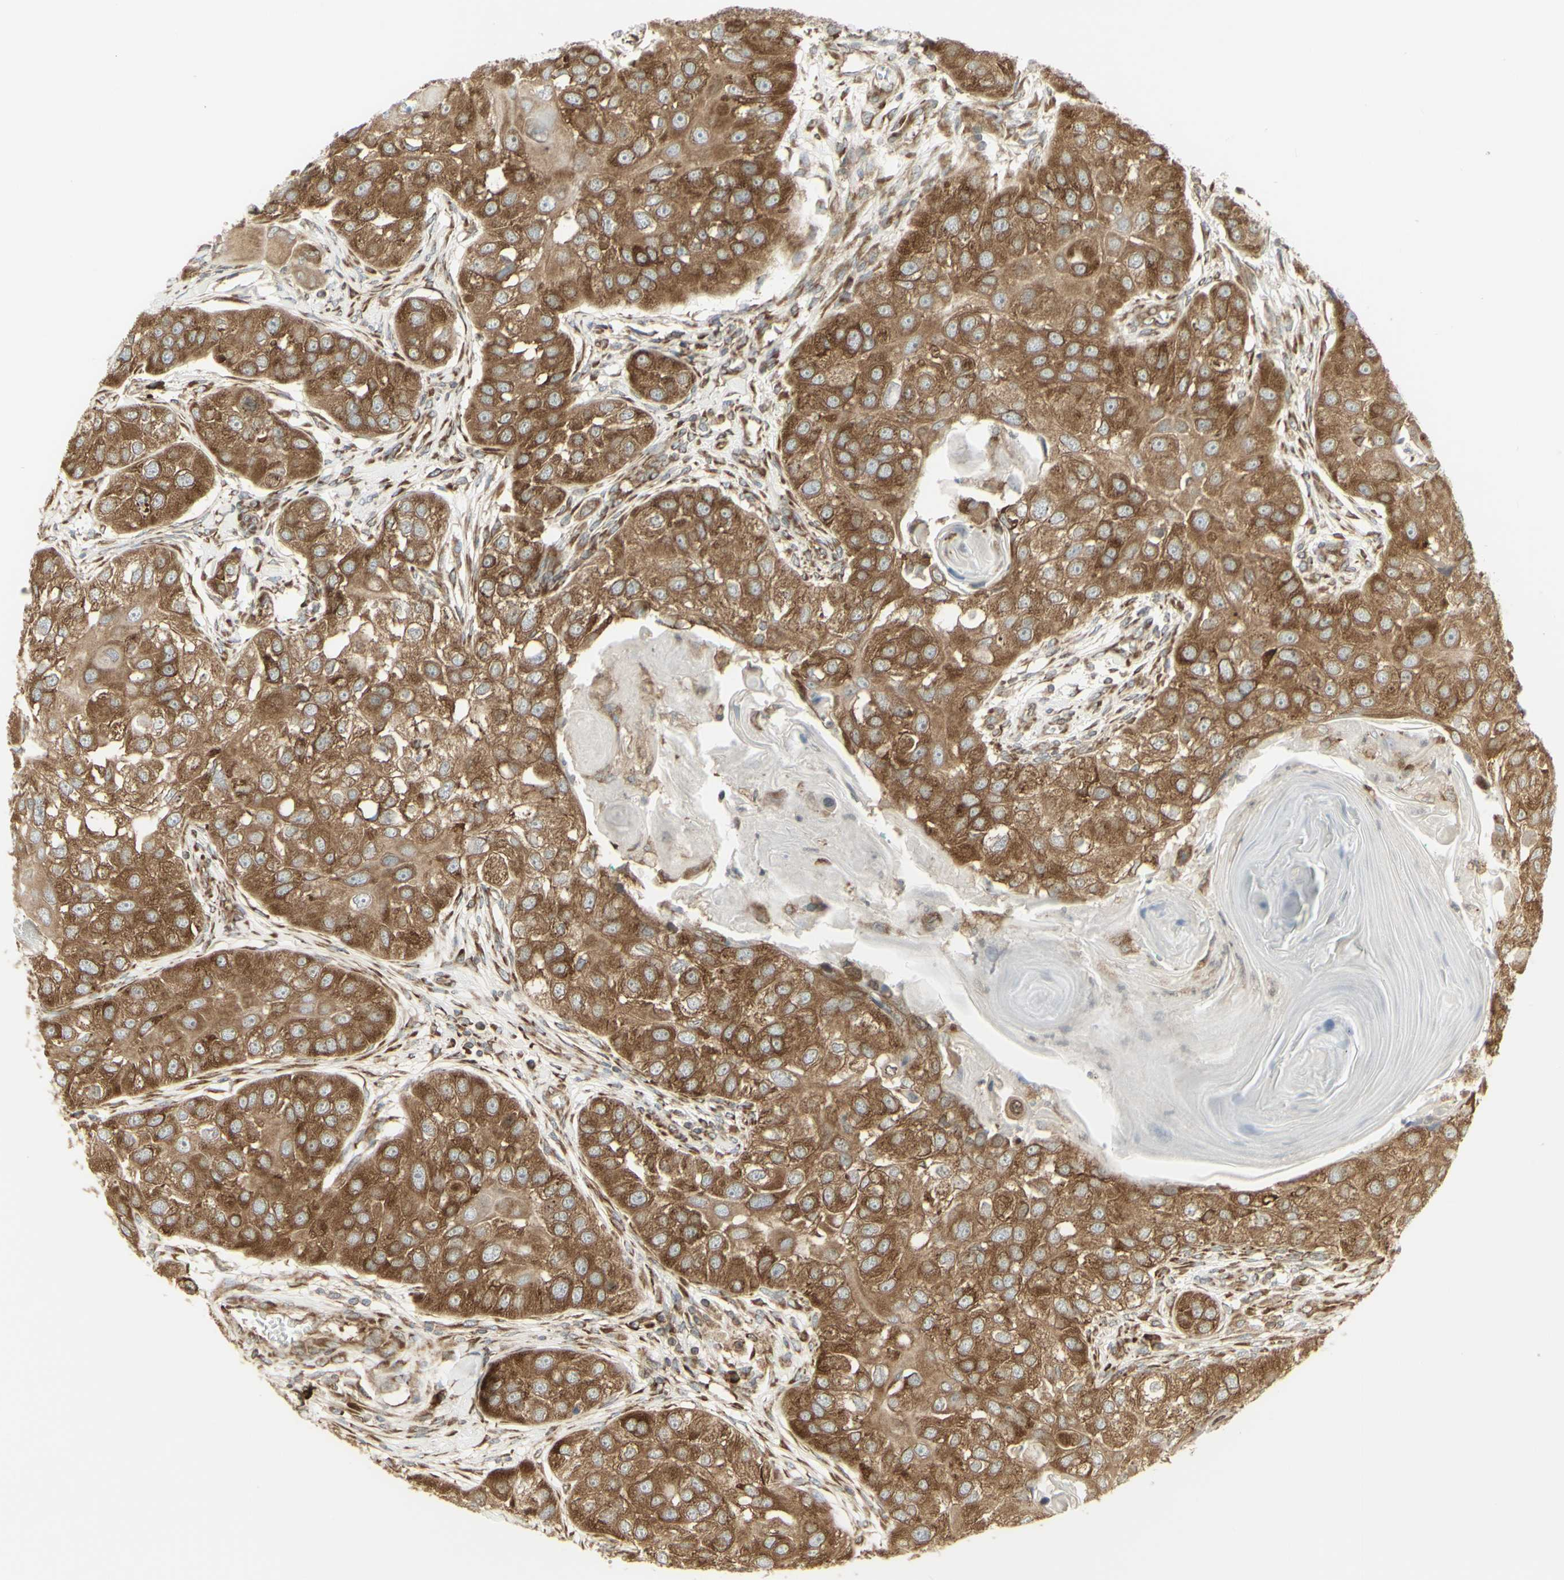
{"staining": {"intensity": "moderate", "quantity": ">75%", "location": "cytoplasmic/membranous"}, "tissue": "head and neck cancer", "cell_type": "Tumor cells", "image_type": "cancer", "snomed": [{"axis": "morphology", "description": "Normal tissue, NOS"}, {"axis": "morphology", "description": "Squamous cell carcinoma, NOS"}, {"axis": "topography", "description": "Skeletal muscle"}, {"axis": "topography", "description": "Head-Neck"}], "caption": "Tumor cells display moderate cytoplasmic/membranous positivity in about >75% of cells in head and neck squamous cell carcinoma. (Brightfield microscopy of DAB IHC at high magnification).", "gene": "FKBP3", "patient": {"sex": "male", "age": 51}}